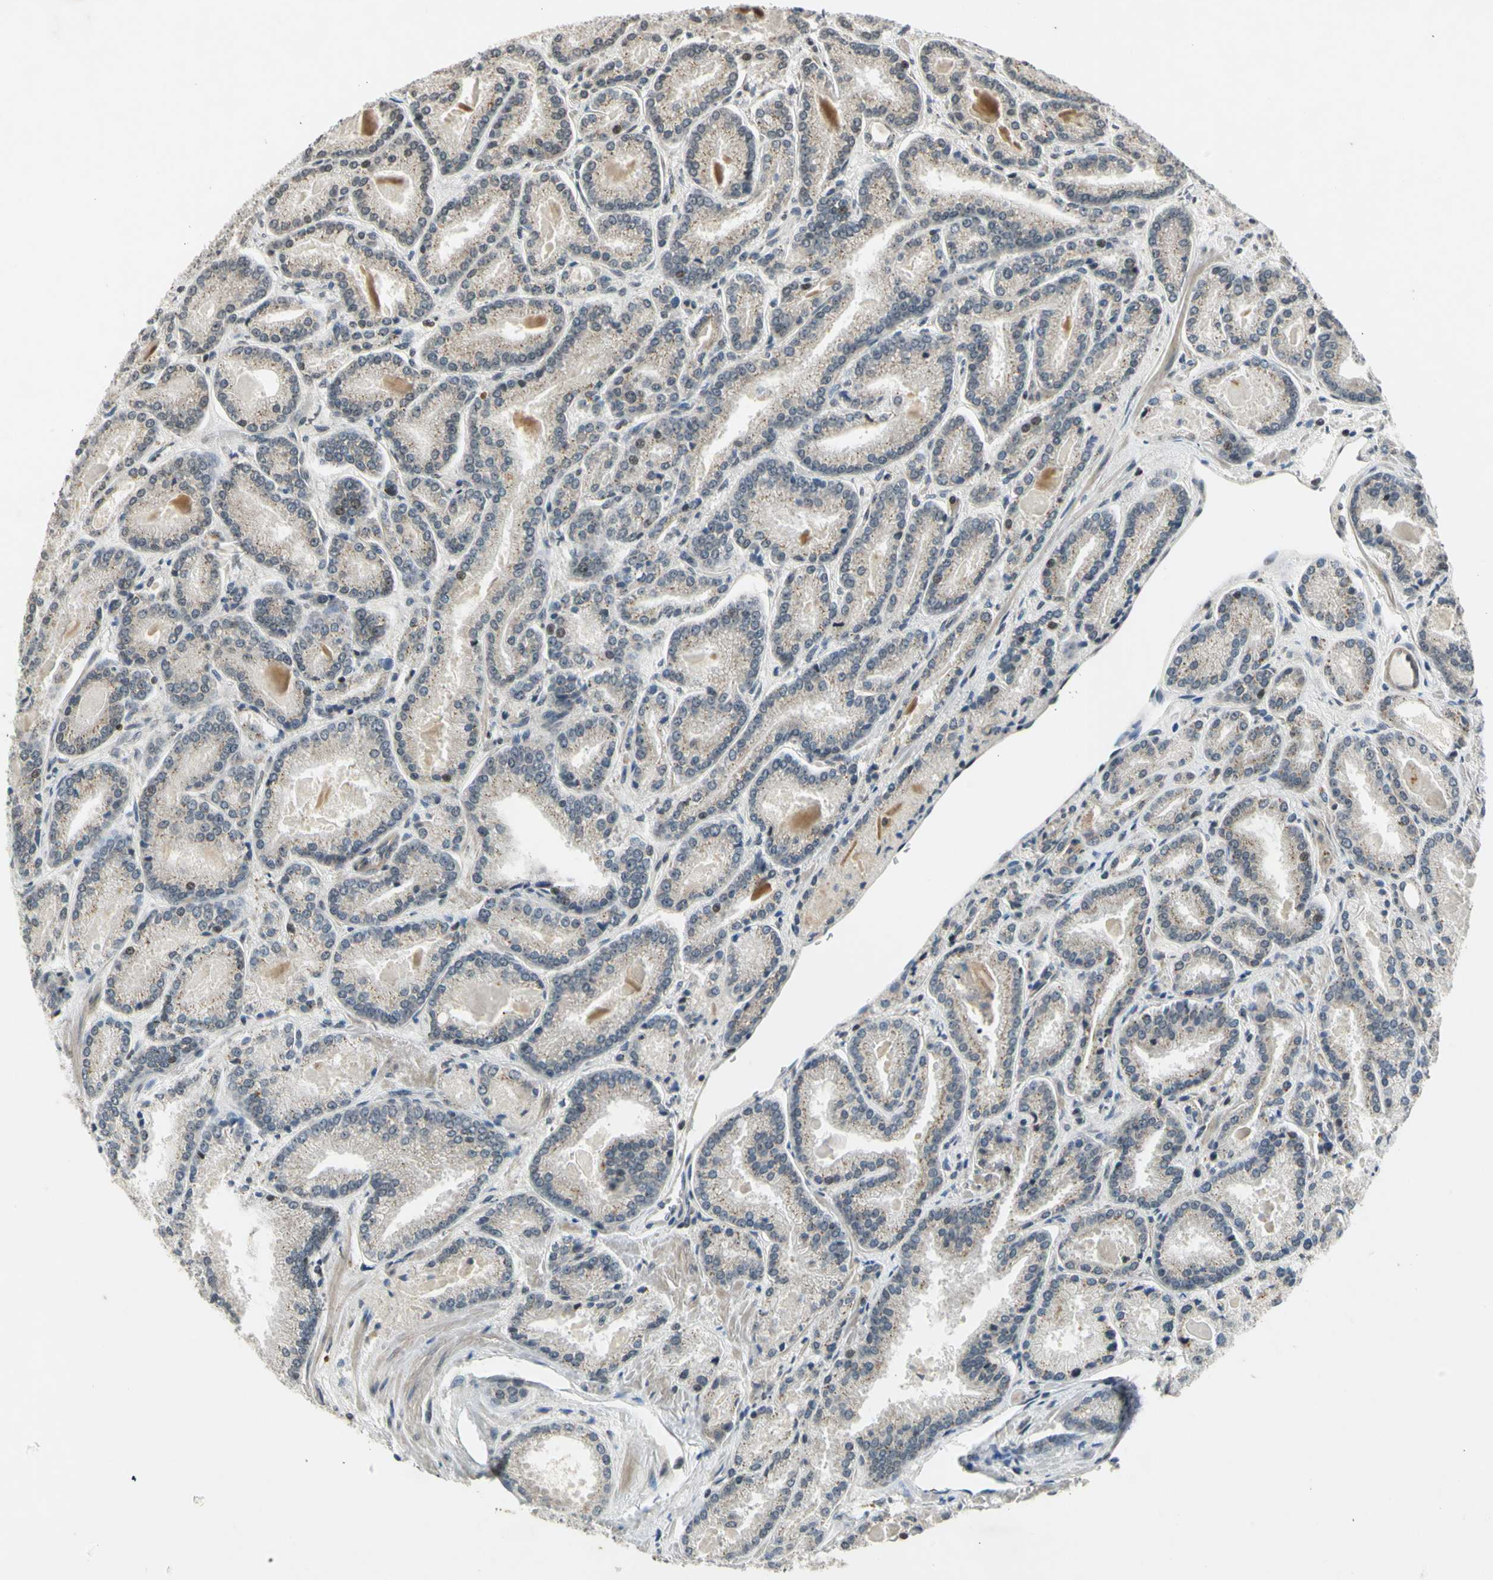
{"staining": {"intensity": "weak", "quantity": "25%-75%", "location": "cytoplasmic/membranous"}, "tissue": "prostate cancer", "cell_type": "Tumor cells", "image_type": "cancer", "snomed": [{"axis": "morphology", "description": "Adenocarcinoma, Low grade"}, {"axis": "topography", "description": "Prostate"}], "caption": "Weak cytoplasmic/membranous protein staining is identified in approximately 25%-75% of tumor cells in adenocarcinoma (low-grade) (prostate).", "gene": "EFNB2", "patient": {"sex": "male", "age": 59}}